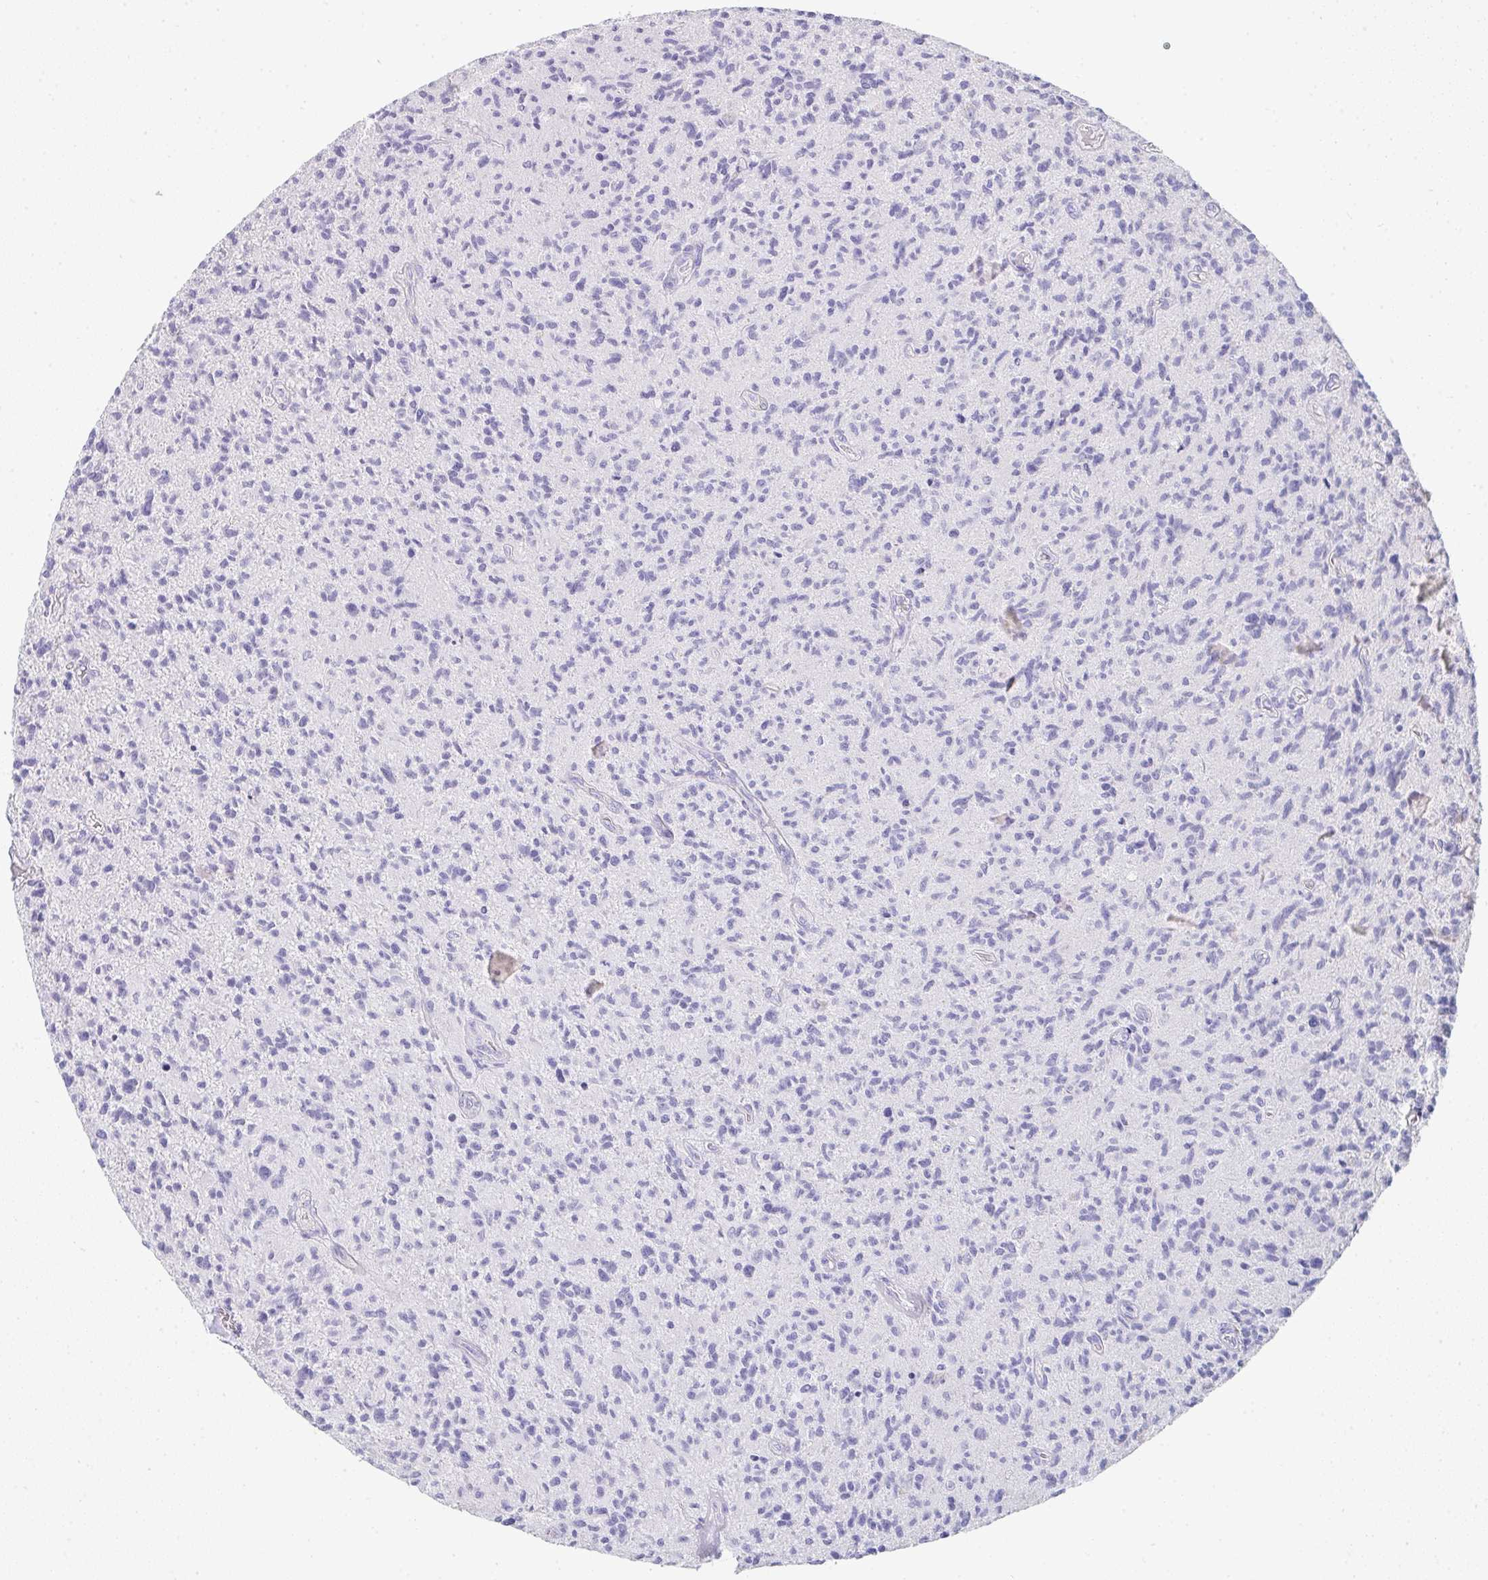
{"staining": {"intensity": "negative", "quantity": "none", "location": "none"}, "tissue": "glioma", "cell_type": "Tumor cells", "image_type": "cancer", "snomed": [{"axis": "morphology", "description": "Glioma, malignant, High grade"}, {"axis": "topography", "description": "Brain"}], "caption": "The photomicrograph displays no significant staining in tumor cells of malignant glioma (high-grade). The staining is performed using DAB brown chromogen with nuclei counter-stained in using hematoxylin.", "gene": "PRND", "patient": {"sex": "female", "age": 70}}